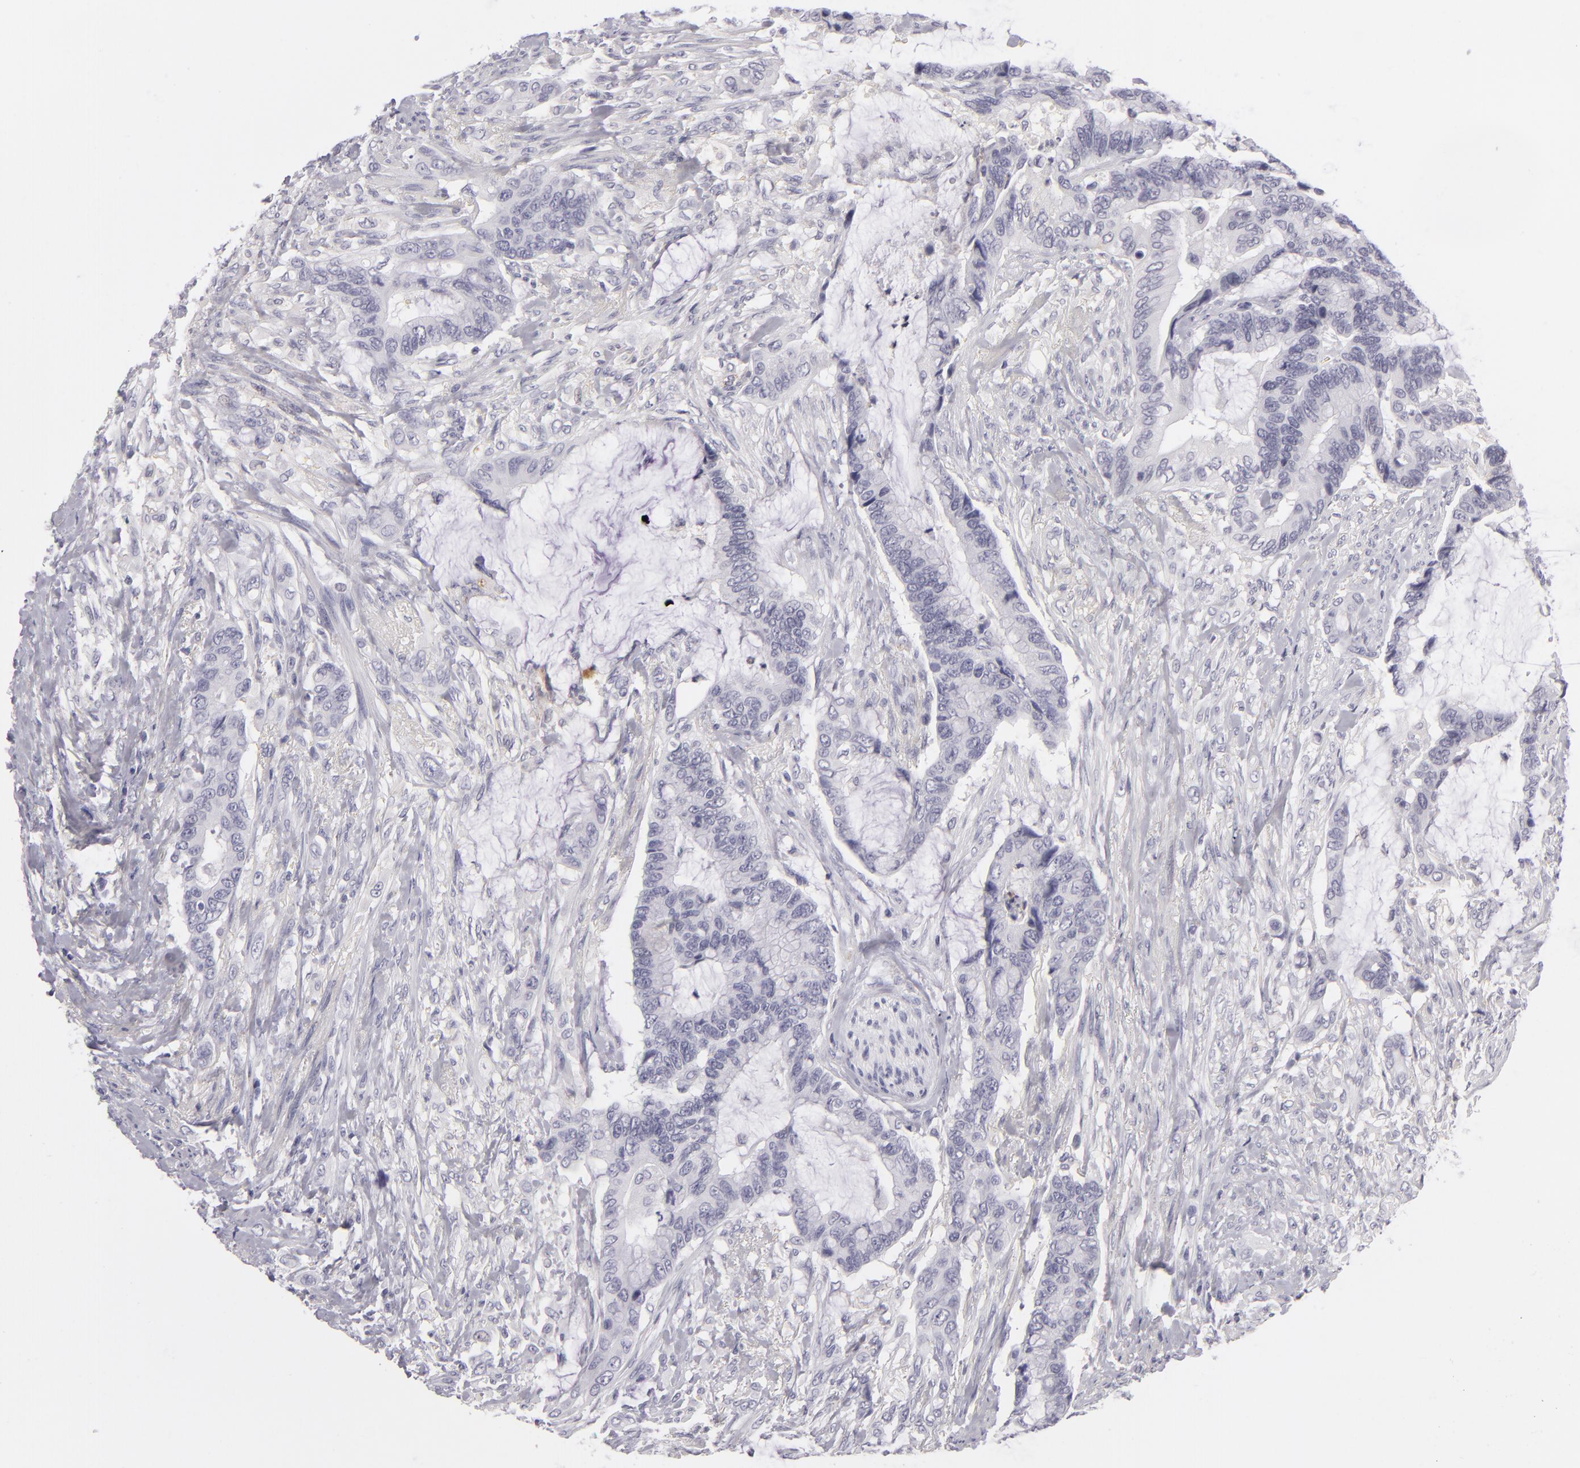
{"staining": {"intensity": "negative", "quantity": "none", "location": "none"}, "tissue": "colorectal cancer", "cell_type": "Tumor cells", "image_type": "cancer", "snomed": [{"axis": "morphology", "description": "Adenocarcinoma, NOS"}, {"axis": "topography", "description": "Rectum"}], "caption": "Tumor cells show no significant positivity in colorectal cancer (adenocarcinoma).", "gene": "TNNC1", "patient": {"sex": "female", "age": 59}}